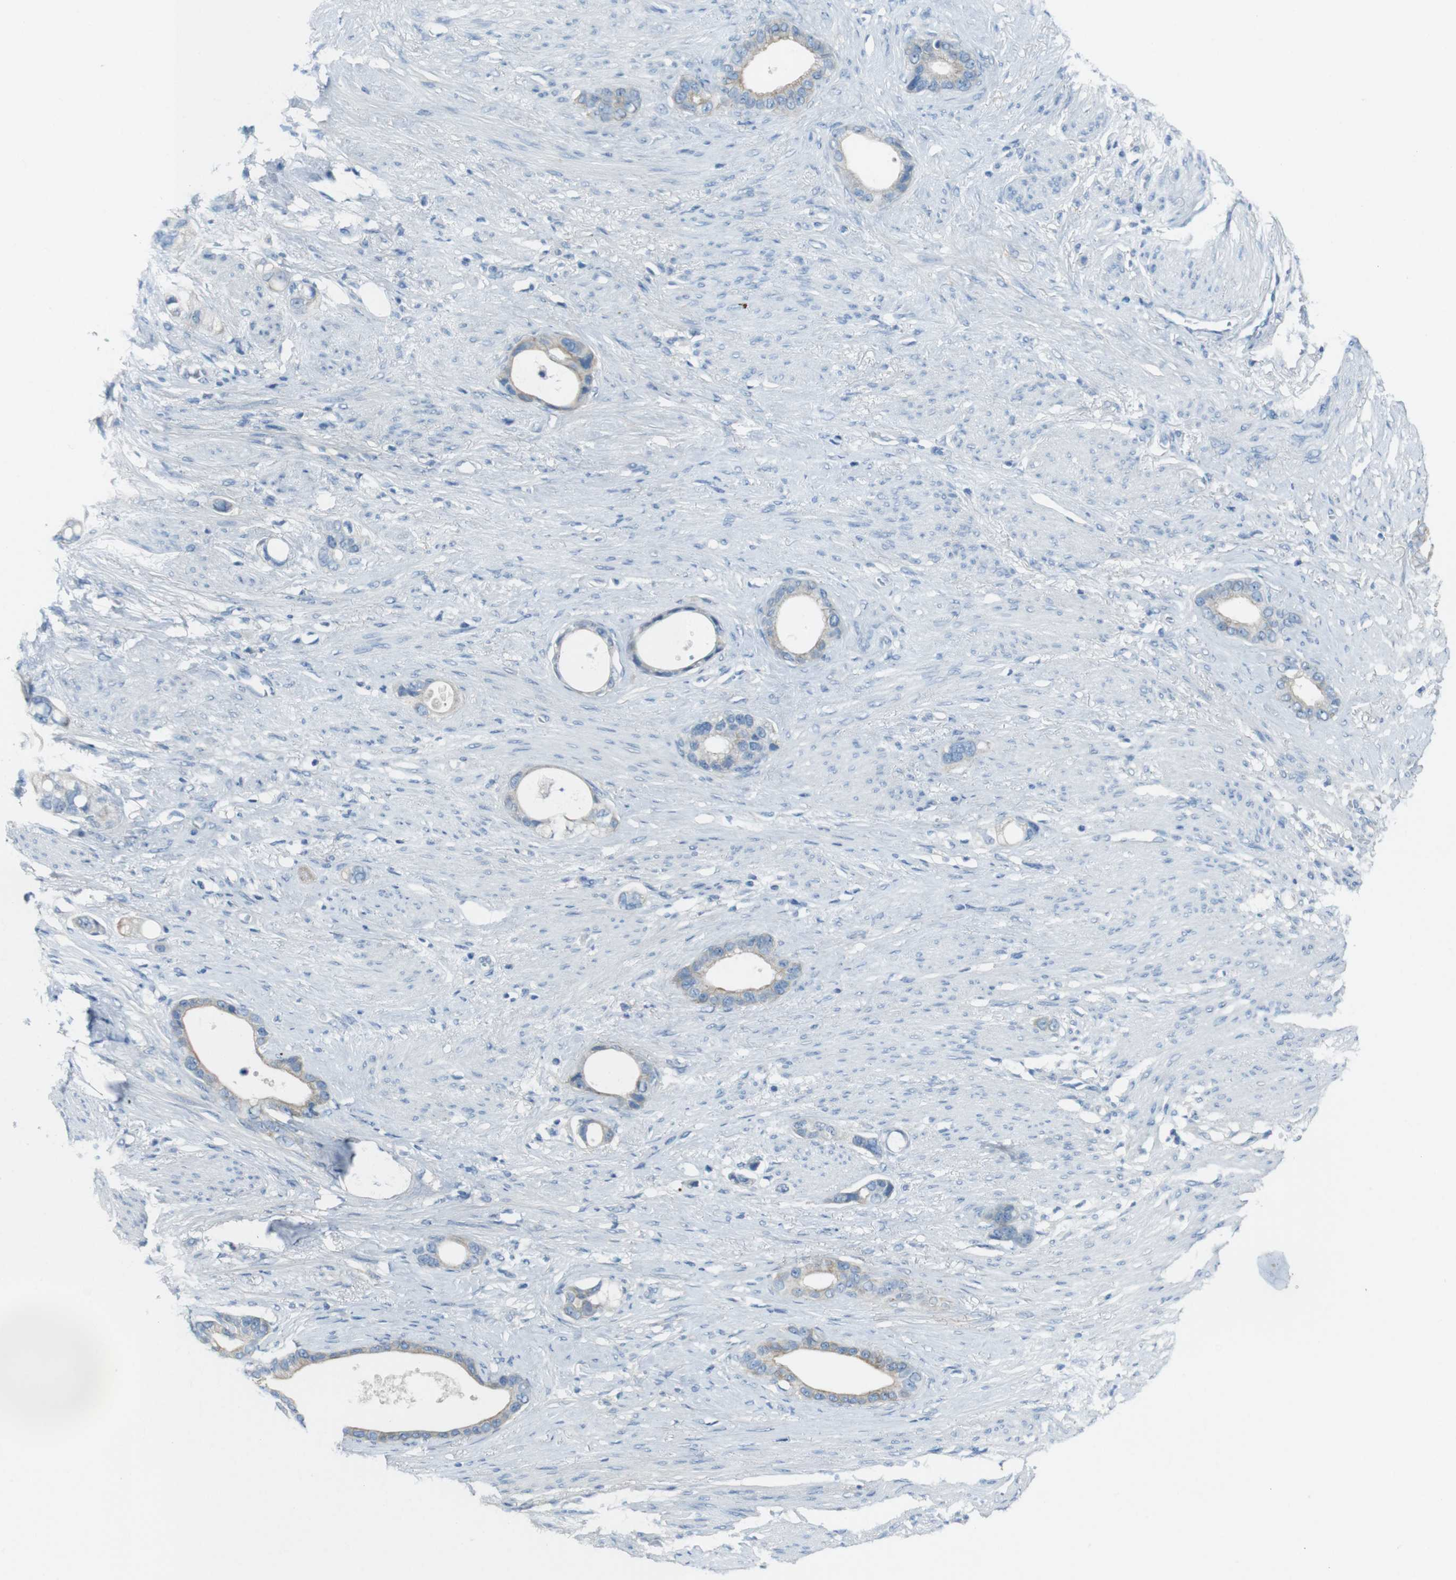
{"staining": {"intensity": "weak", "quantity": "25%-75%", "location": "cytoplasmic/membranous"}, "tissue": "stomach cancer", "cell_type": "Tumor cells", "image_type": "cancer", "snomed": [{"axis": "morphology", "description": "Adenocarcinoma, NOS"}, {"axis": "topography", "description": "Stomach"}], "caption": "Immunohistochemical staining of human stomach cancer displays low levels of weak cytoplasmic/membranous protein expression in approximately 25%-75% of tumor cells.", "gene": "ENTPD7", "patient": {"sex": "female", "age": 75}}